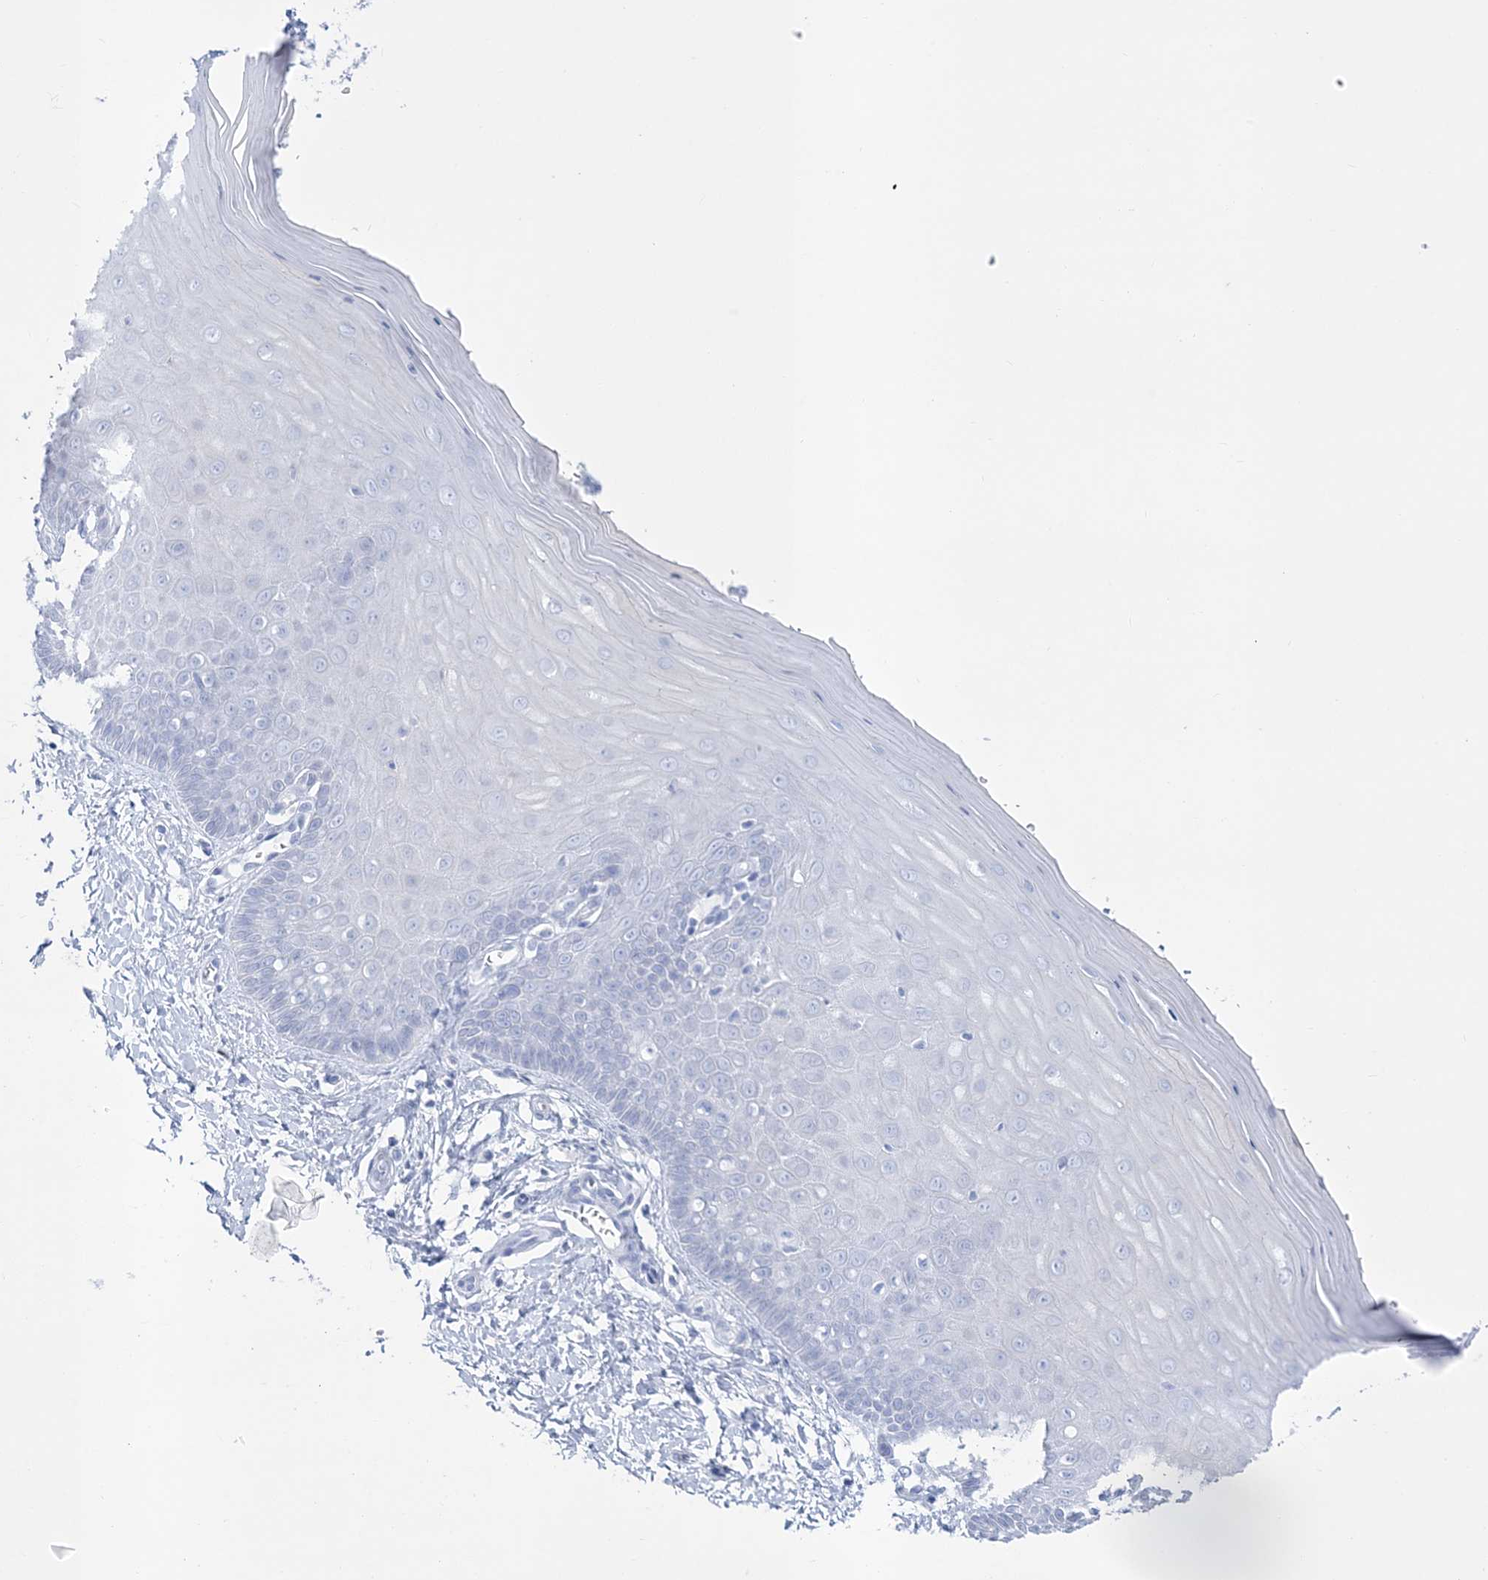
{"staining": {"intensity": "negative", "quantity": "none", "location": "none"}, "tissue": "cervix", "cell_type": "Glandular cells", "image_type": "normal", "snomed": [{"axis": "morphology", "description": "Normal tissue, NOS"}, {"axis": "topography", "description": "Cervix"}], "caption": "This micrograph is of normal cervix stained with immunohistochemistry to label a protein in brown with the nuclei are counter-stained blue. There is no positivity in glandular cells. The staining is performed using DAB brown chromogen with nuclei counter-stained in using hematoxylin.", "gene": "RBP2", "patient": {"sex": "female", "age": 55}}